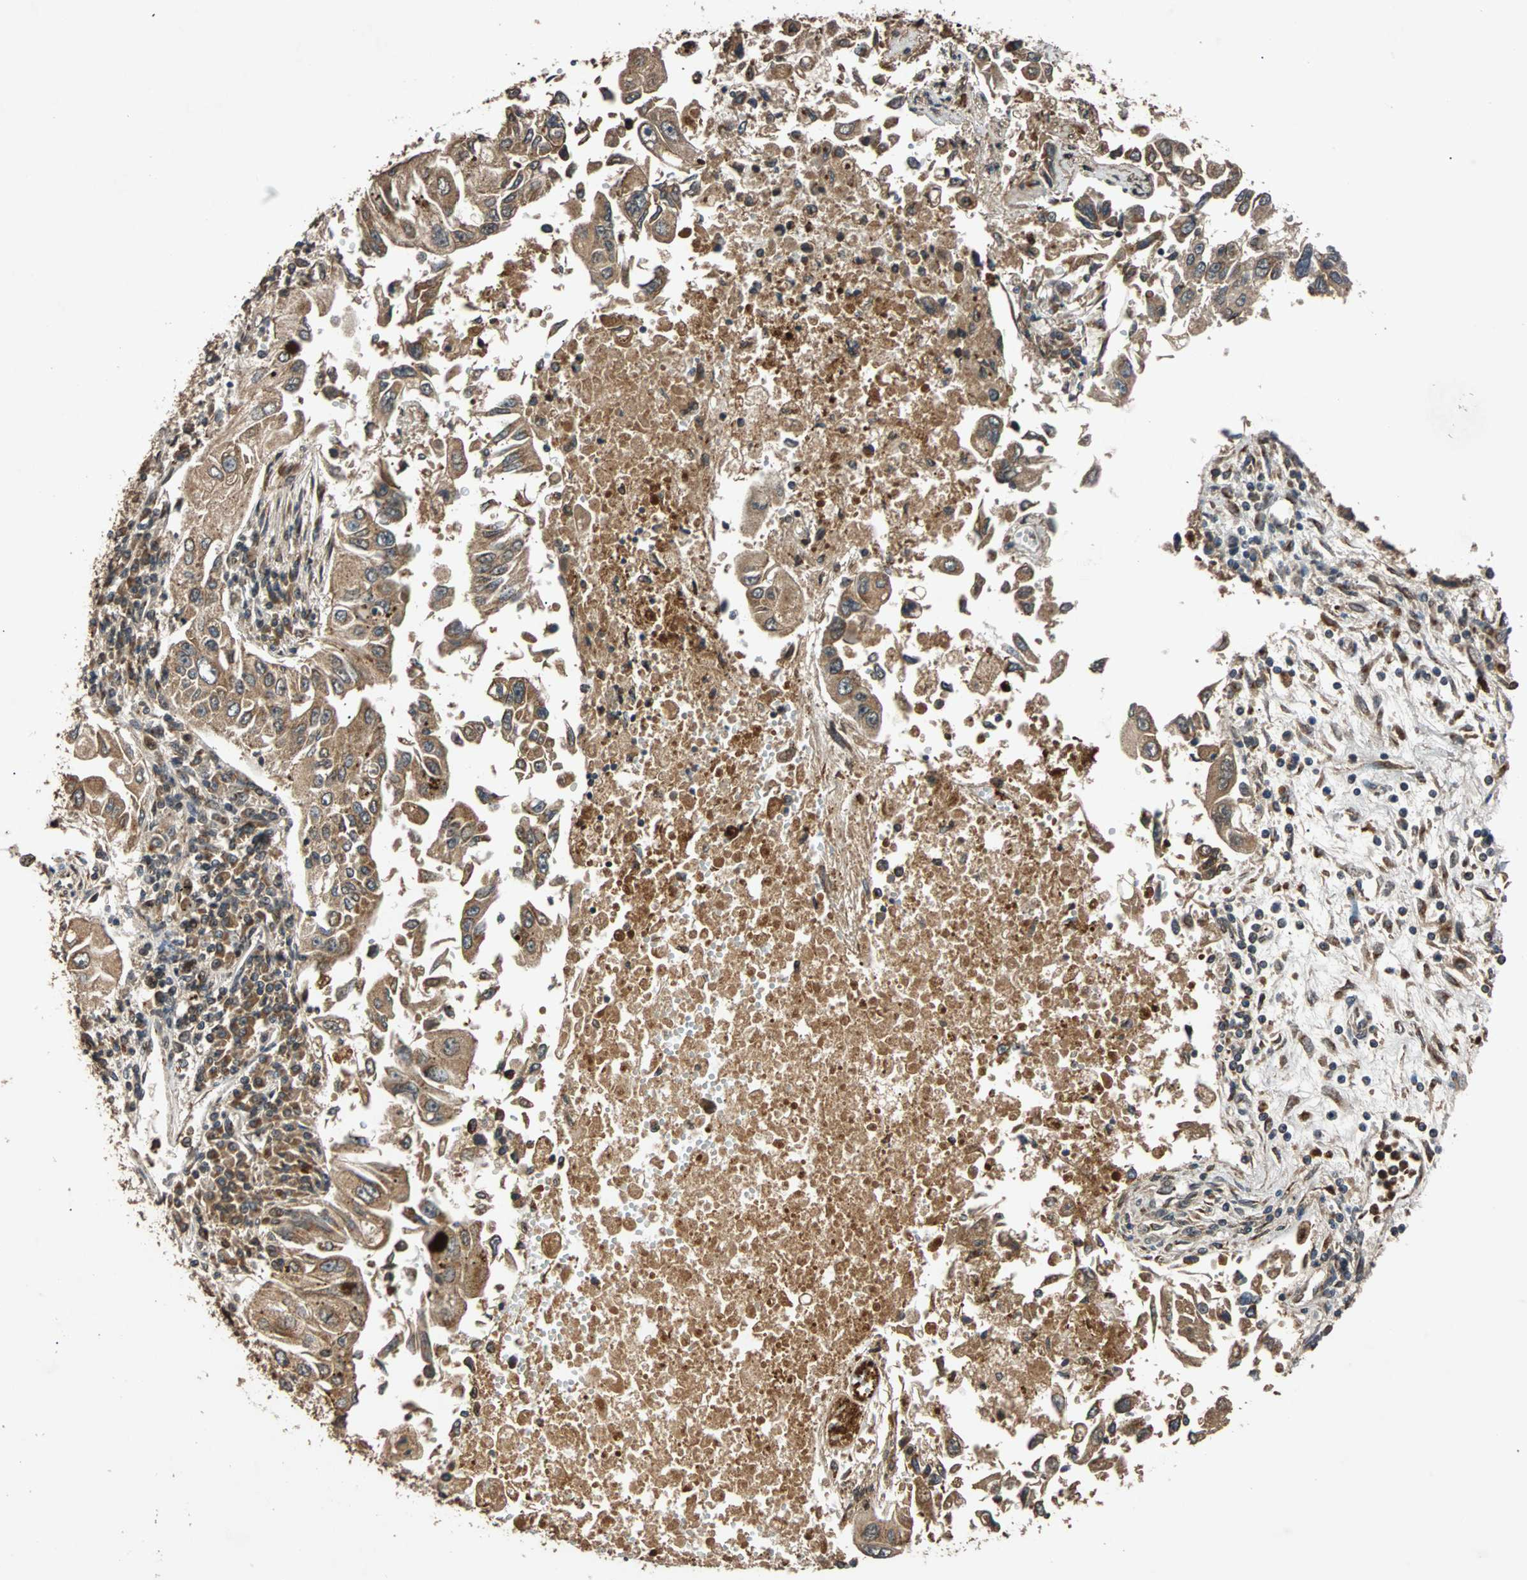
{"staining": {"intensity": "moderate", "quantity": ">75%", "location": "cytoplasmic/membranous"}, "tissue": "lung cancer", "cell_type": "Tumor cells", "image_type": "cancer", "snomed": [{"axis": "morphology", "description": "Adenocarcinoma, NOS"}, {"axis": "topography", "description": "Lung"}], "caption": "This is an image of immunohistochemistry (IHC) staining of lung cancer, which shows moderate staining in the cytoplasmic/membranous of tumor cells.", "gene": "USP31", "patient": {"sex": "male", "age": 84}}